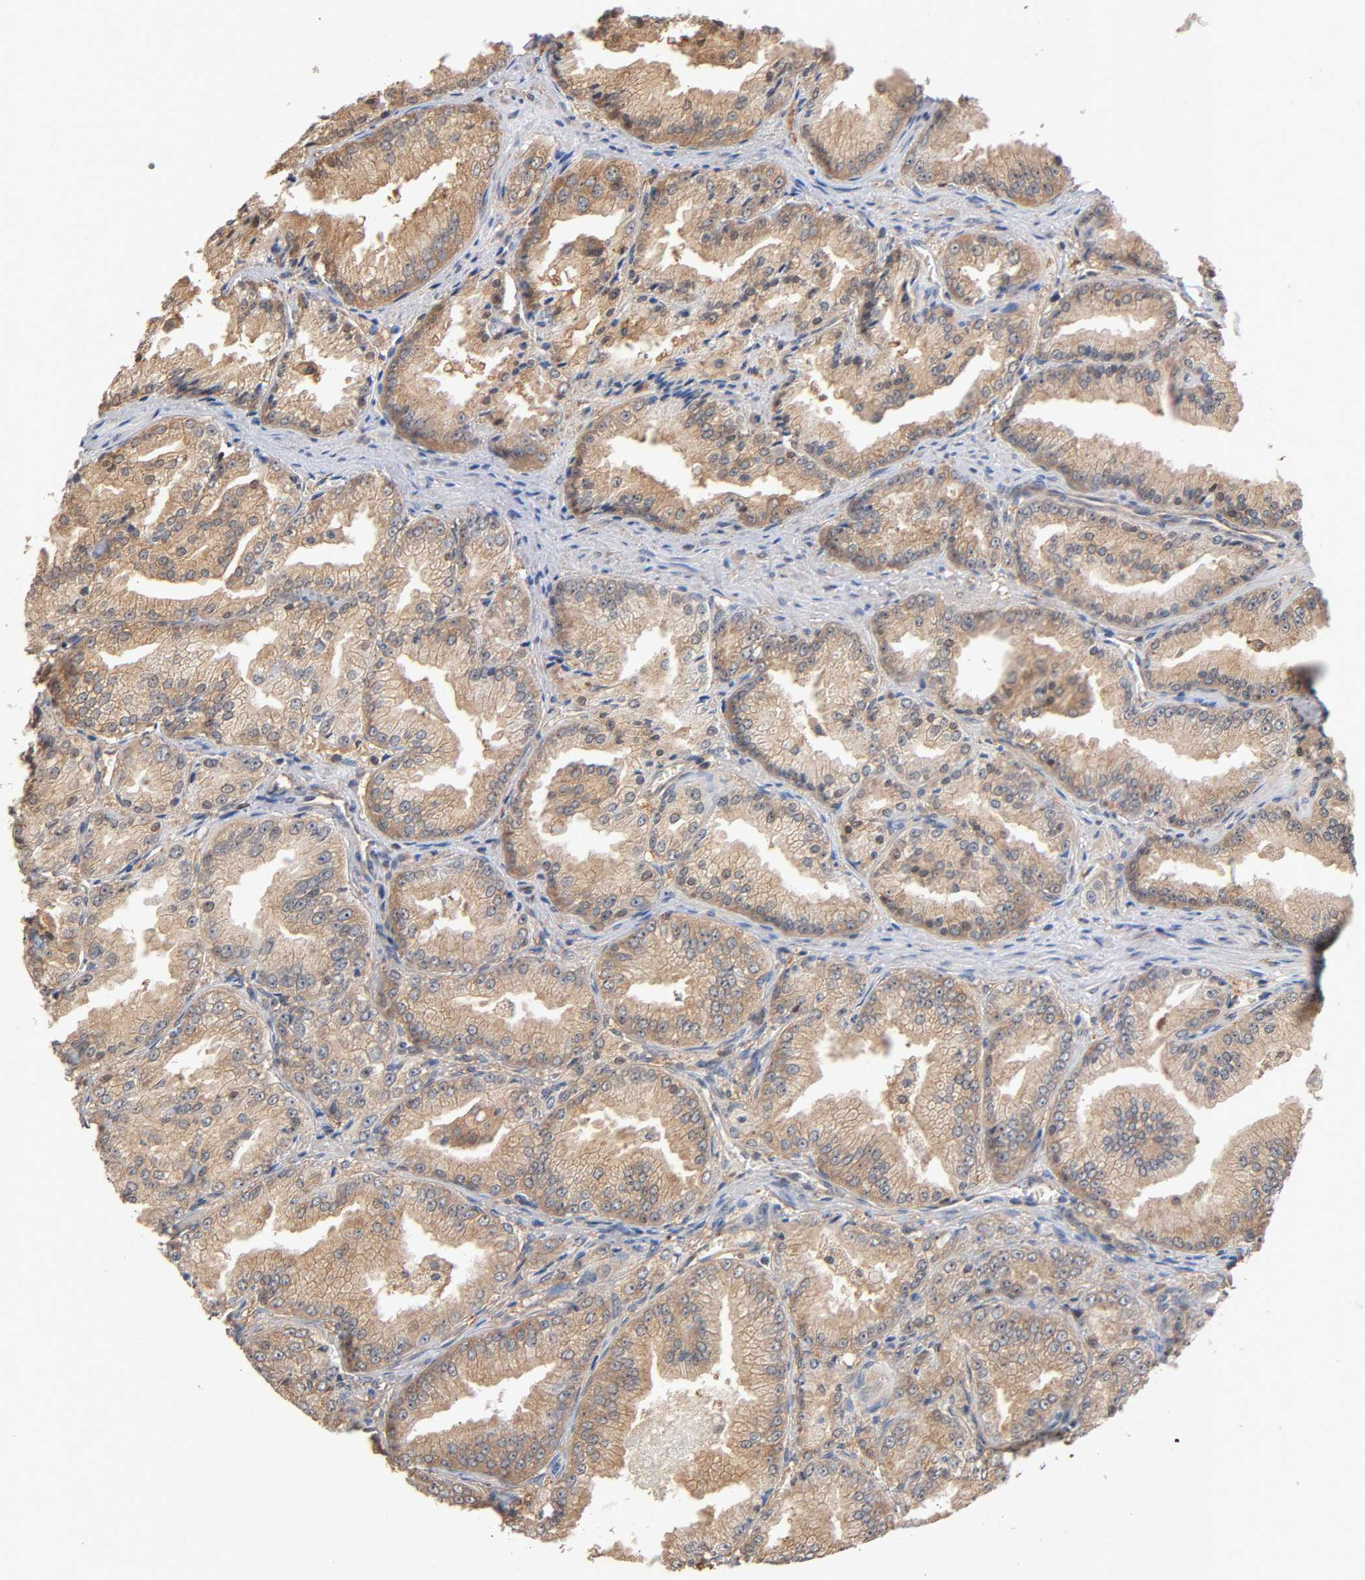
{"staining": {"intensity": "weak", "quantity": ">75%", "location": "cytoplasmic/membranous"}, "tissue": "prostate cancer", "cell_type": "Tumor cells", "image_type": "cancer", "snomed": [{"axis": "morphology", "description": "Adenocarcinoma, High grade"}, {"axis": "topography", "description": "Prostate"}], "caption": "This histopathology image reveals prostate cancer stained with immunohistochemistry (IHC) to label a protein in brown. The cytoplasmic/membranous of tumor cells show weak positivity for the protein. Nuclei are counter-stained blue.", "gene": "ALDOA", "patient": {"sex": "male", "age": 61}}